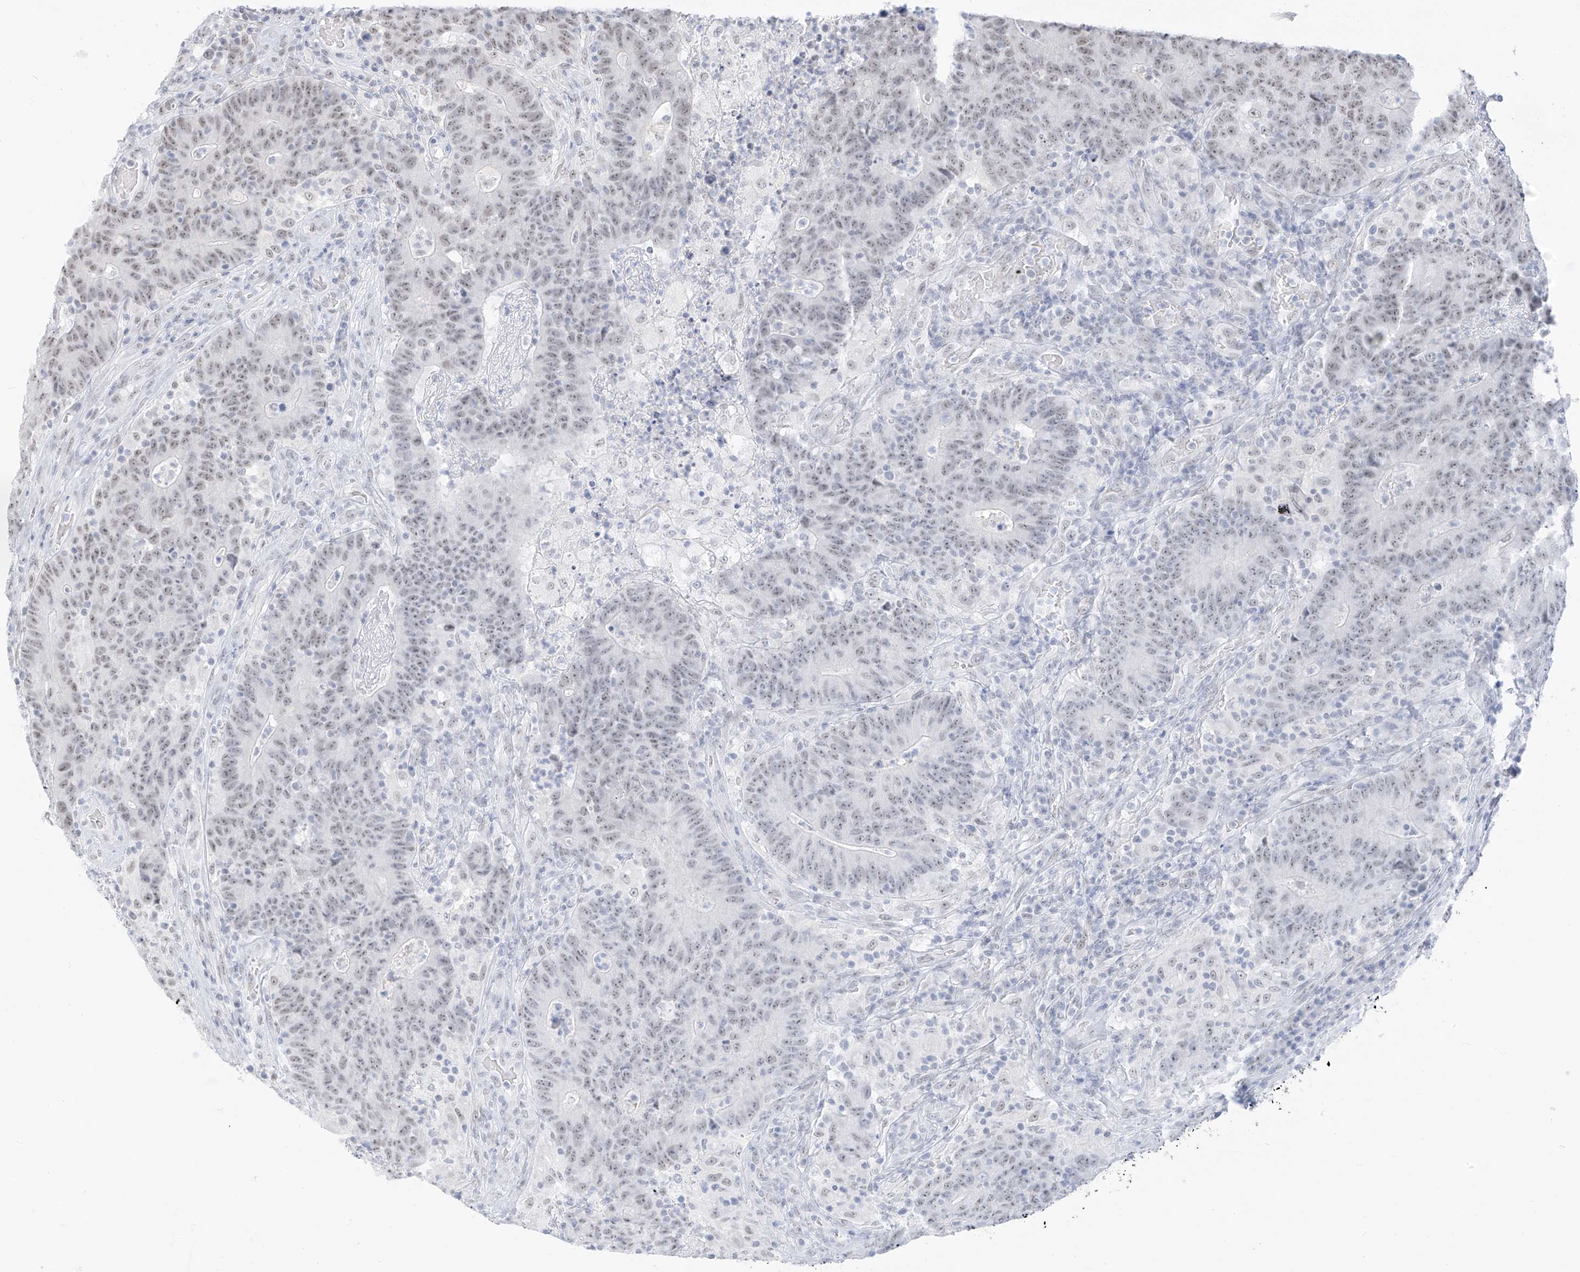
{"staining": {"intensity": "weak", "quantity": ">75%", "location": "nuclear"}, "tissue": "colorectal cancer", "cell_type": "Tumor cells", "image_type": "cancer", "snomed": [{"axis": "morphology", "description": "Normal tissue, NOS"}, {"axis": "morphology", "description": "Adenocarcinoma, NOS"}, {"axis": "topography", "description": "Colon"}], "caption": "A photomicrograph of adenocarcinoma (colorectal) stained for a protein shows weak nuclear brown staining in tumor cells.", "gene": "PGC", "patient": {"sex": "female", "age": 75}}